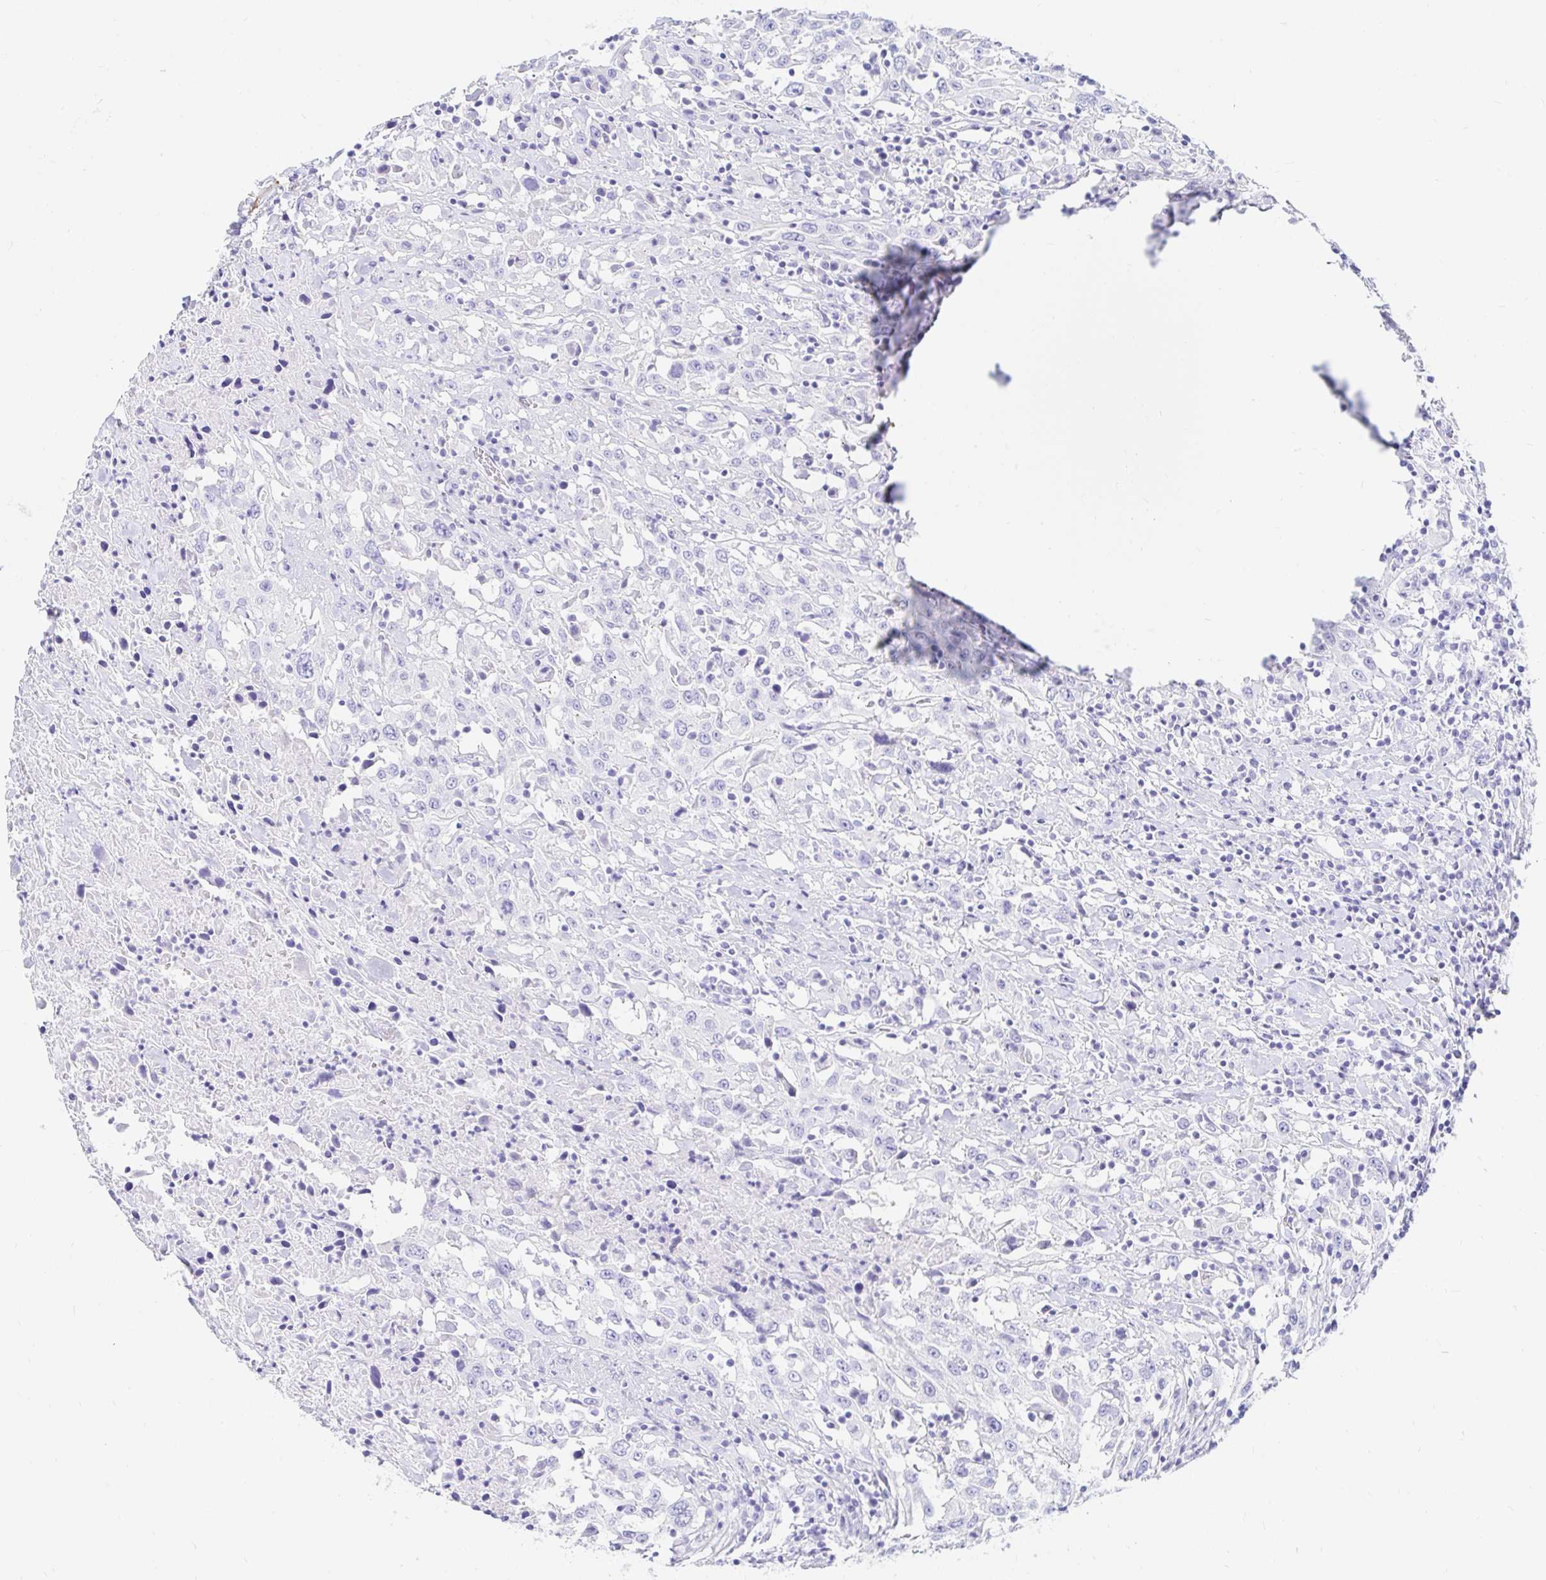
{"staining": {"intensity": "negative", "quantity": "none", "location": "none"}, "tissue": "urothelial cancer", "cell_type": "Tumor cells", "image_type": "cancer", "snomed": [{"axis": "morphology", "description": "Urothelial carcinoma, High grade"}, {"axis": "topography", "description": "Urinary bladder"}], "caption": "Image shows no significant protein staining in tumor cells of urothelial cancer. (DAB immunohistochemistry (IHC), high magnification).", "gene": "PPP1R1B", "patient": {"sex": "male", "age": 61}}